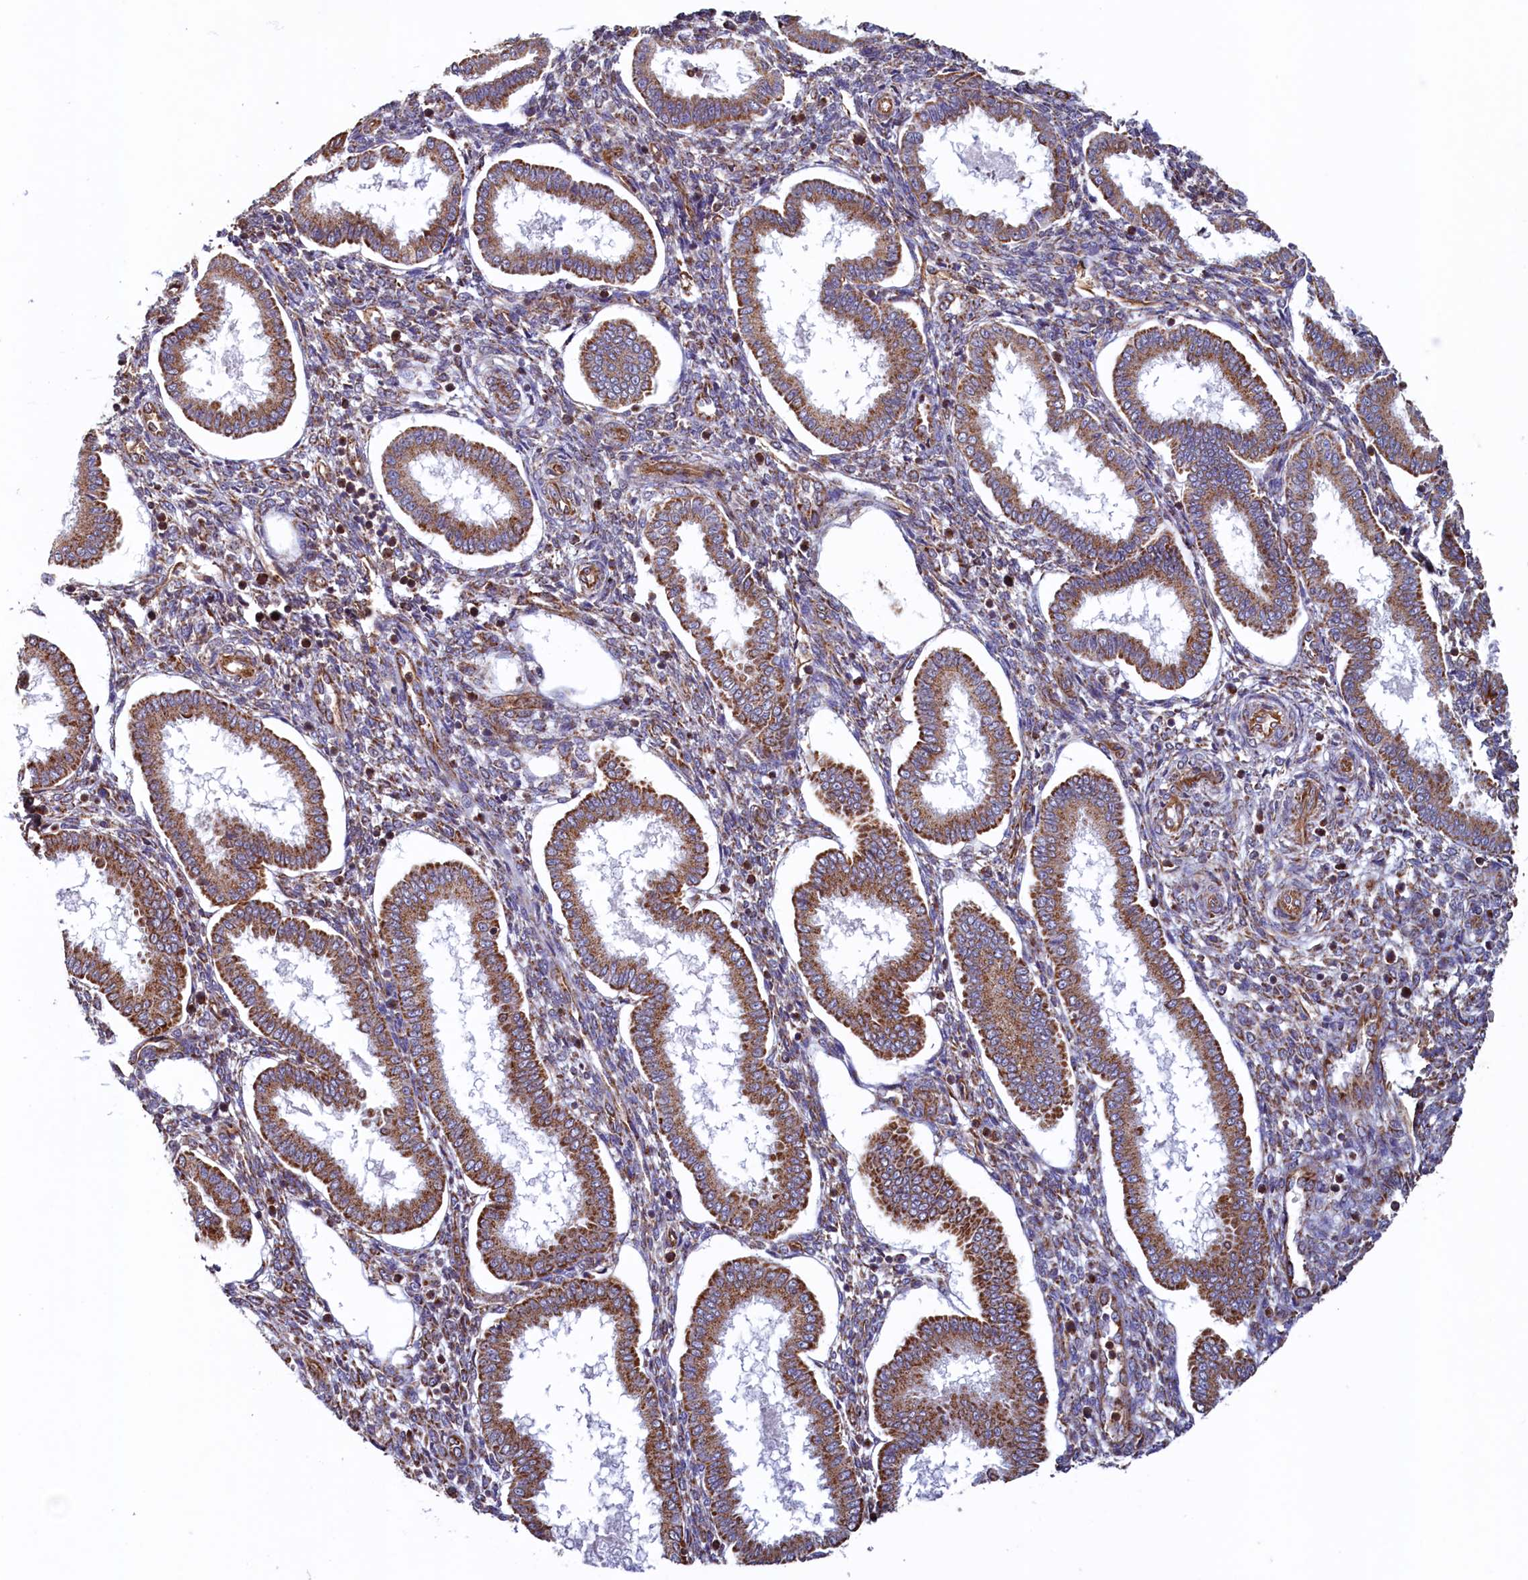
{"staining": {"intensity": "moderate", "quantity": ">75%", "location": "cytoplasmic/membranous"}, "tissue": "endometrium", "cell_type": "Cells in endometrial stroma", "image_type": "normal", "snomed": [{"axis": "morphology", "description": "Normal tissue, NOS"}, {"axis": "topography", "description": "Endometrium"}], "caption": "The immunohistochemical stain labels moderate cytoplasmic/membranous positivity in cells in endometrial stroma of unremarkable endometrium.", "gene": "UBE3B", "patient": {"sex": "female", "age": 24}}